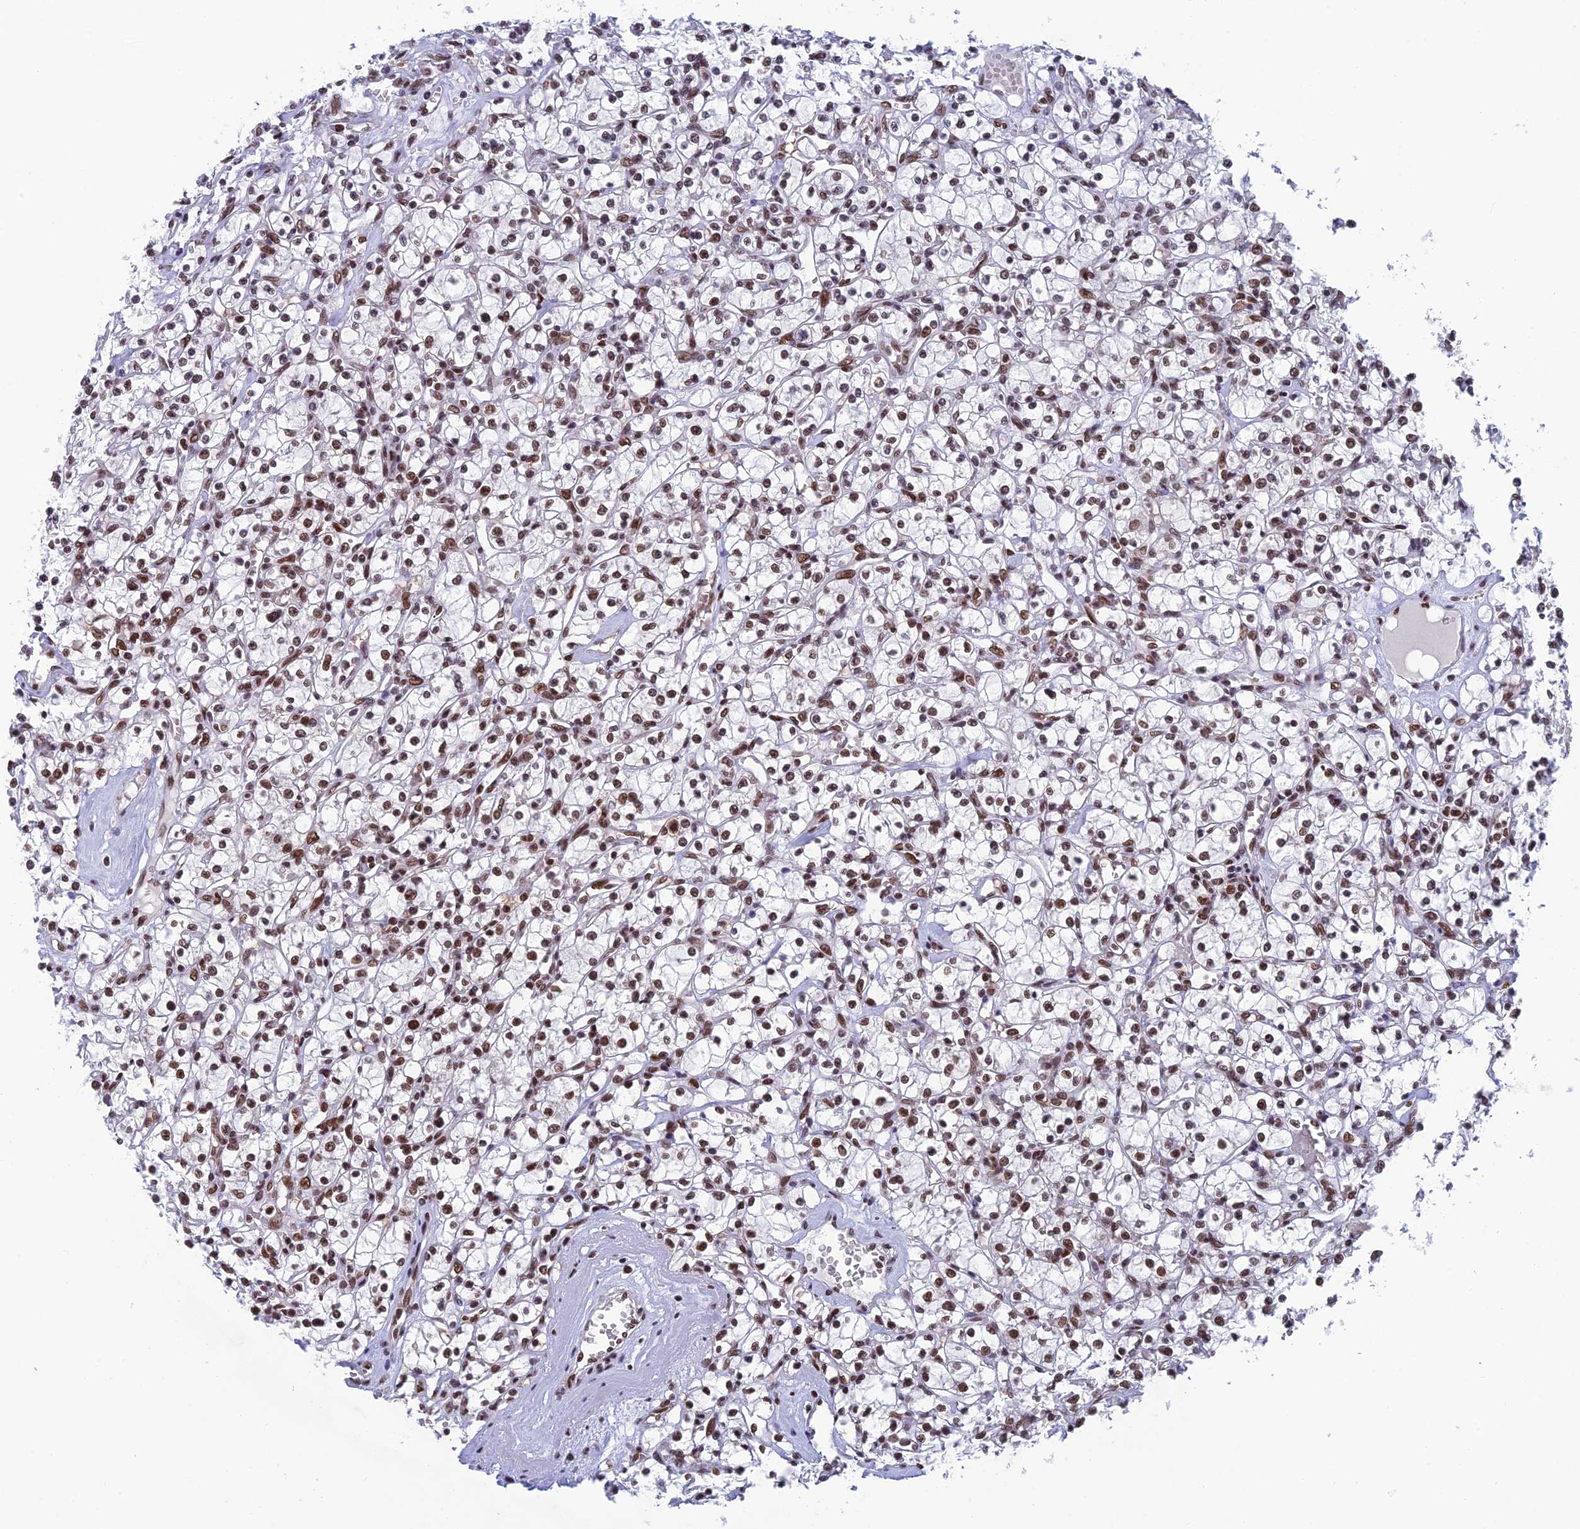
{"staining": {"intensity": "moderate", "quantity": ">75%", "location": "nuclear"}, "tissue": "renal cancer", "cell_type": "Tumor cells", "image_type": "cancer", "snomed": [{"axis": "morphology", "description": "Adenocarcinoma, NOS"}, {"axis": "topography", "description": "Kidney"}], "caption": "About >75% of tumor cells in human renal cancer reveal moderate nuclear protein positivity as visualized by brown immunohistochemical staining.", "gene": "EEF1AKMT3", "patient": {"sex": "female", "age": 59}}